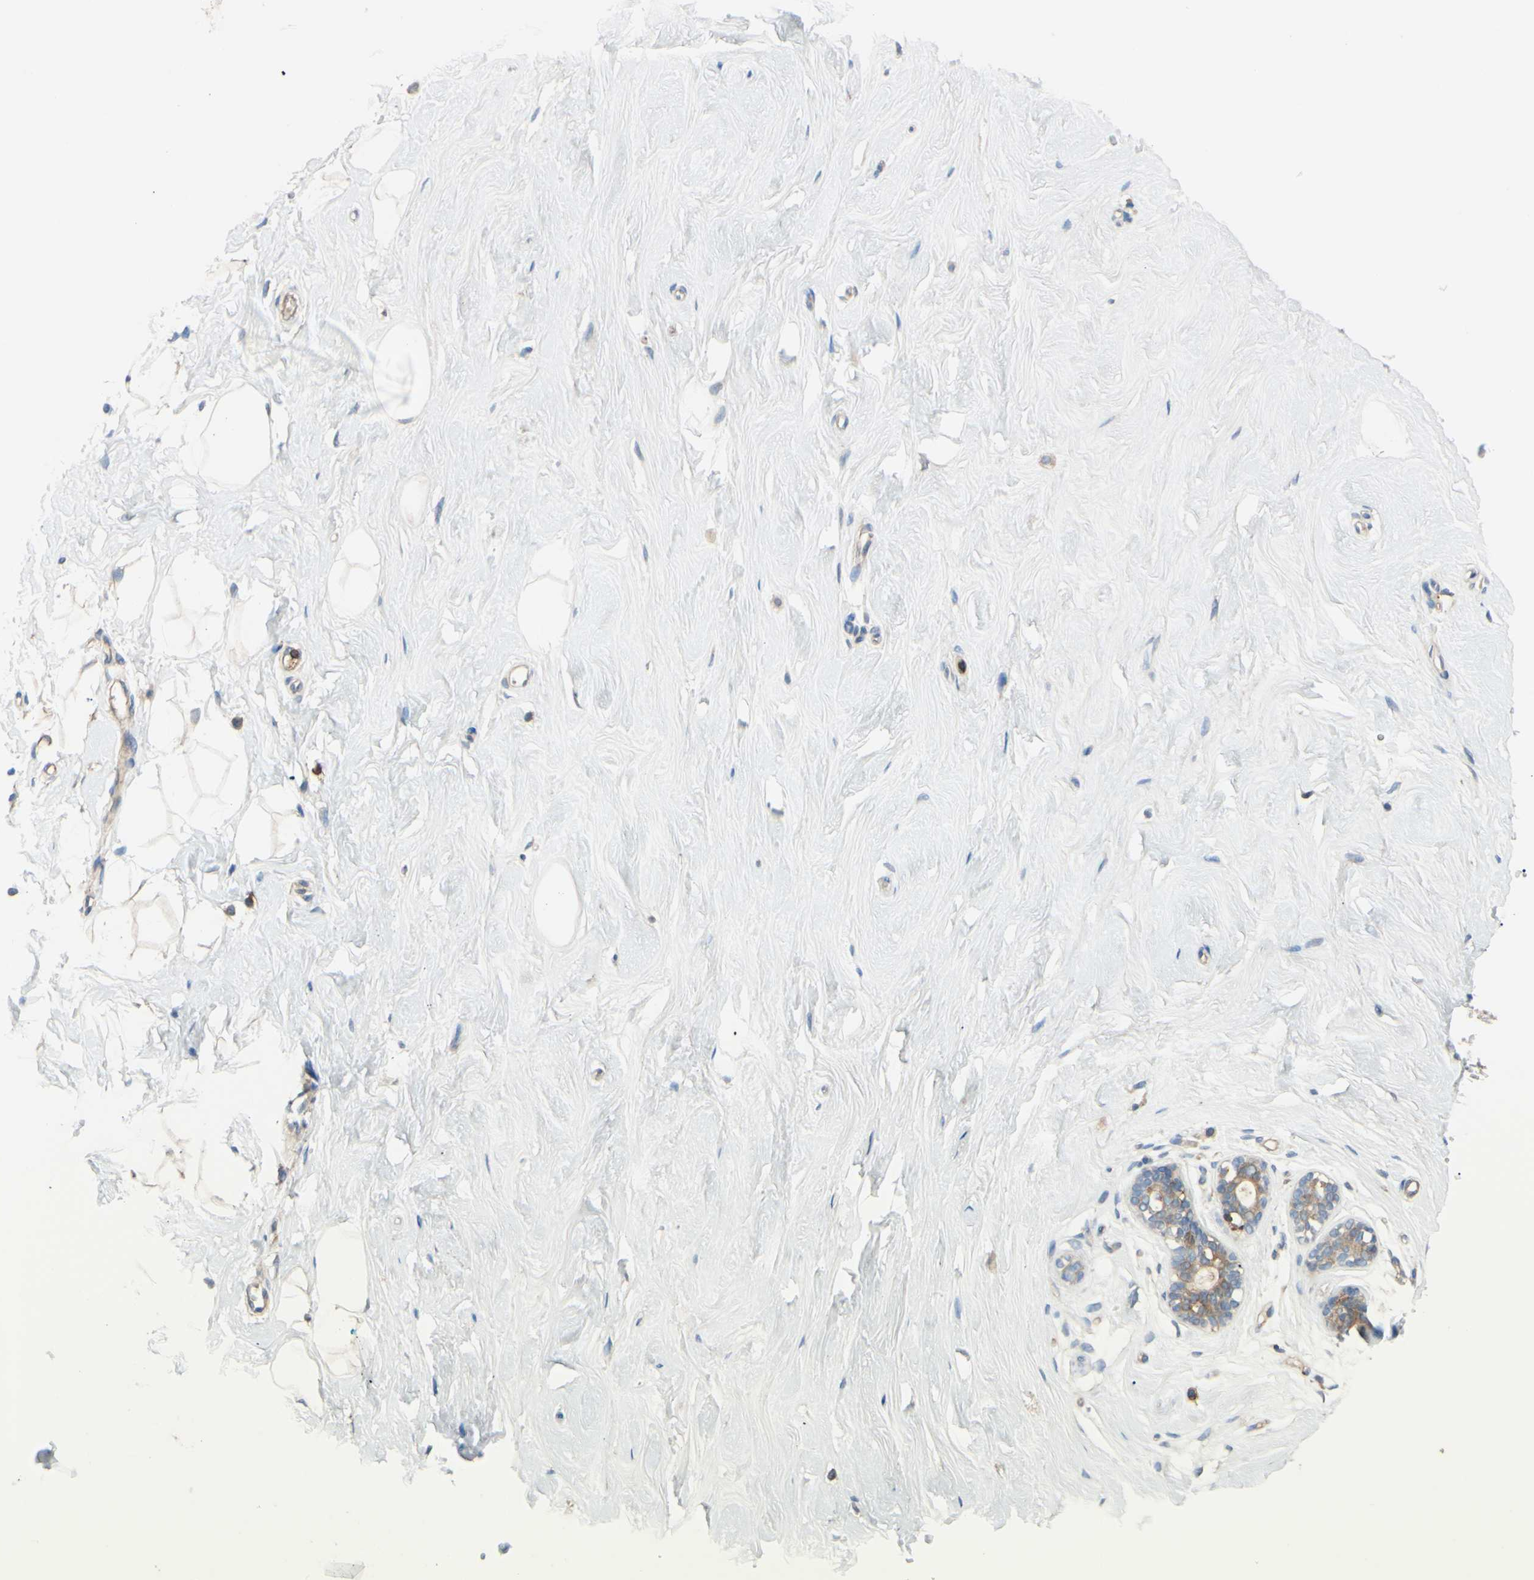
{"staining": {"intensity": "negative", "quantity": "none", "location": "none"}, "tissue": "breast", "cell_type": "Adipocytes", "image_type": "normal", "snomed": [{"axis": "morphology", "description": "Normal tissue, NOS"}, {"axis": "topography", "description": "Breast"}], "caption": "This histopathology image is of normal breast stained with immunohistochemistry to label a protein in brown with the nuclei are counter-stained blue. There is no staining in adipocytes.", "gene": "POR", "patient": {"sex": "female", "age": 23}}